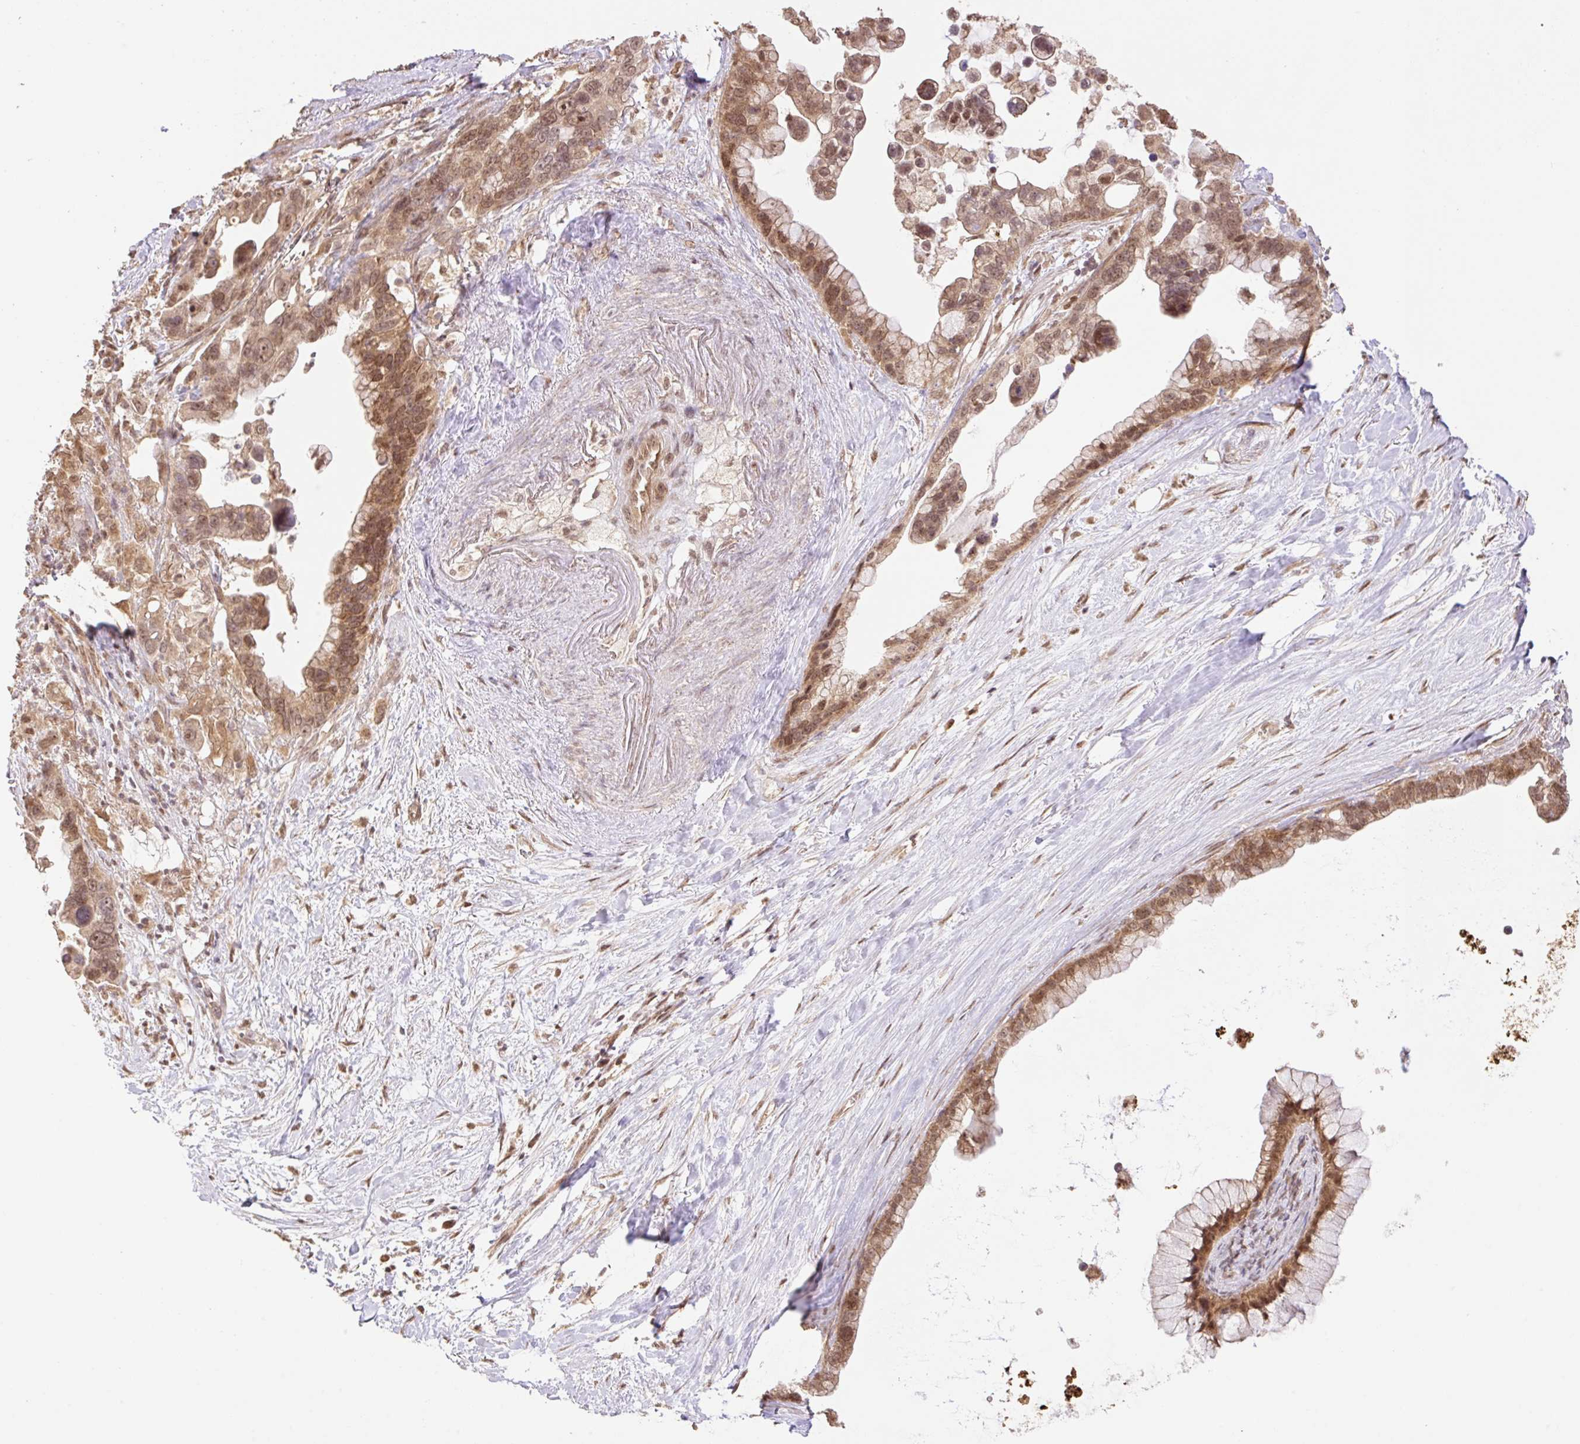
{"staining": {"intensity": "moderate", "quantity": ">75%", "location": "cytoplasmic/membranous,nuclear"}, "tissue": "pancreatic cancer", "cell_type": "Tumor cells", "image_type": "cancer", "snomed": [{"axis": "morphology", "description": "Adenocarcinoma, NOS"}, {"axis": "topography", "description": "Pancreas"}], "caption": "IHC staining of adenocarcinoma (pancreatic), which displays medium levels of moderate cytoplasmic/membranous and nuclear expression in approximately >75% of tumor cells indicating moderate cytoplasmic/membranous and nuclear protein positivity. The staining was performed using DAB (brown) for protein detection and nuclei were counterstained in hematoxylin (blue).", "gene": "VPS25", "patient": {"sex": "female", "age": 83}}